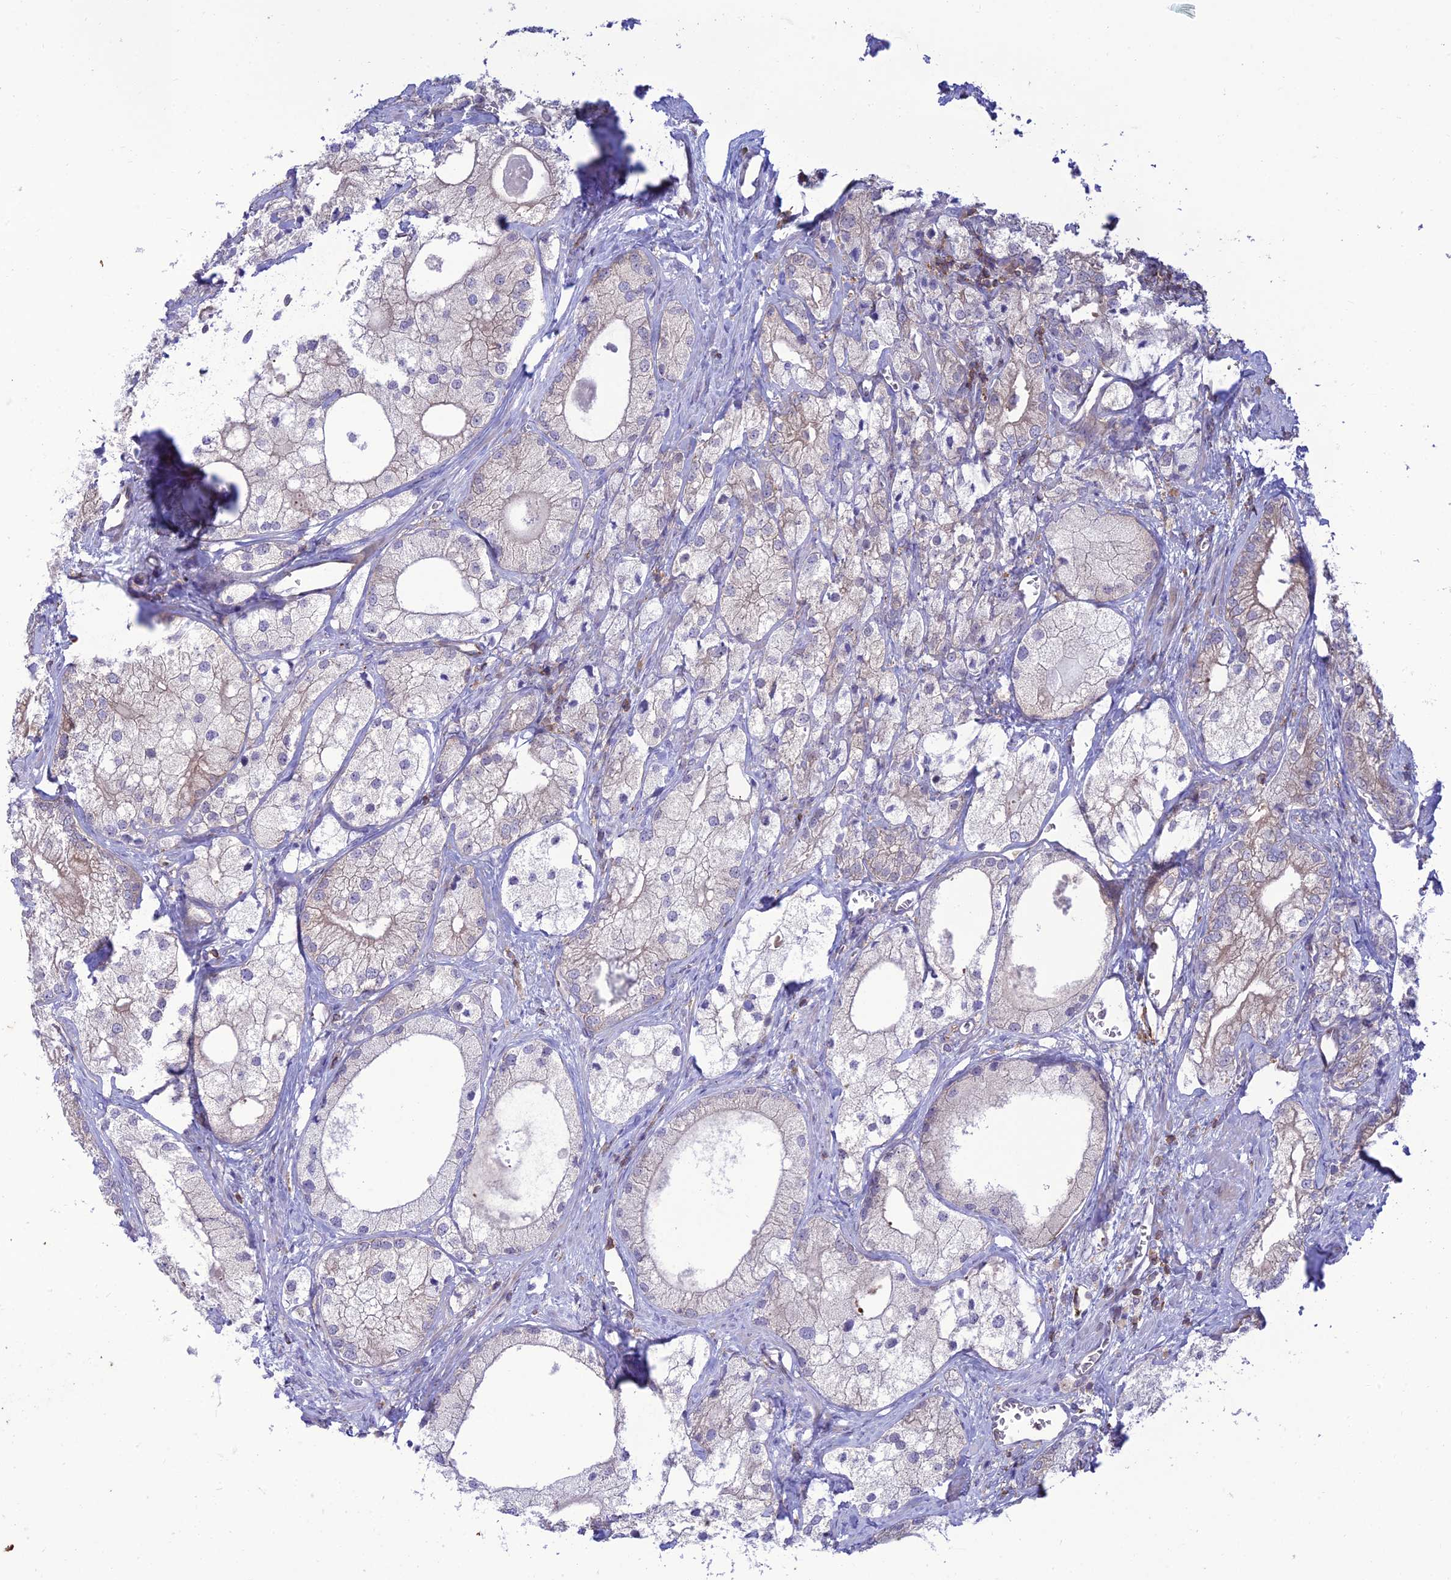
{"staining": {"intensity": "negative", "quantity": "none", "location": "none"}, "tissue": "prostate cancer", "cell_type": "Tumor cells", "image_type": "cancer", "snomed": [{"axis": "morphology", "description": "Adenocarcinoma, Low grade"}, {"axis": "topography", "description": "Prostate"}], "caption": "High power microscopy histopathology image of an immunohistochemistry image of adenocarcinoma (low-grade) (prostate), revealing no significant expression in tumor cells. (Immunohistochemistry (ihc), brightfield microscopy, high magnification).", "gene": "FAM76A", "patient": {"sex": "male", "age": 69}}